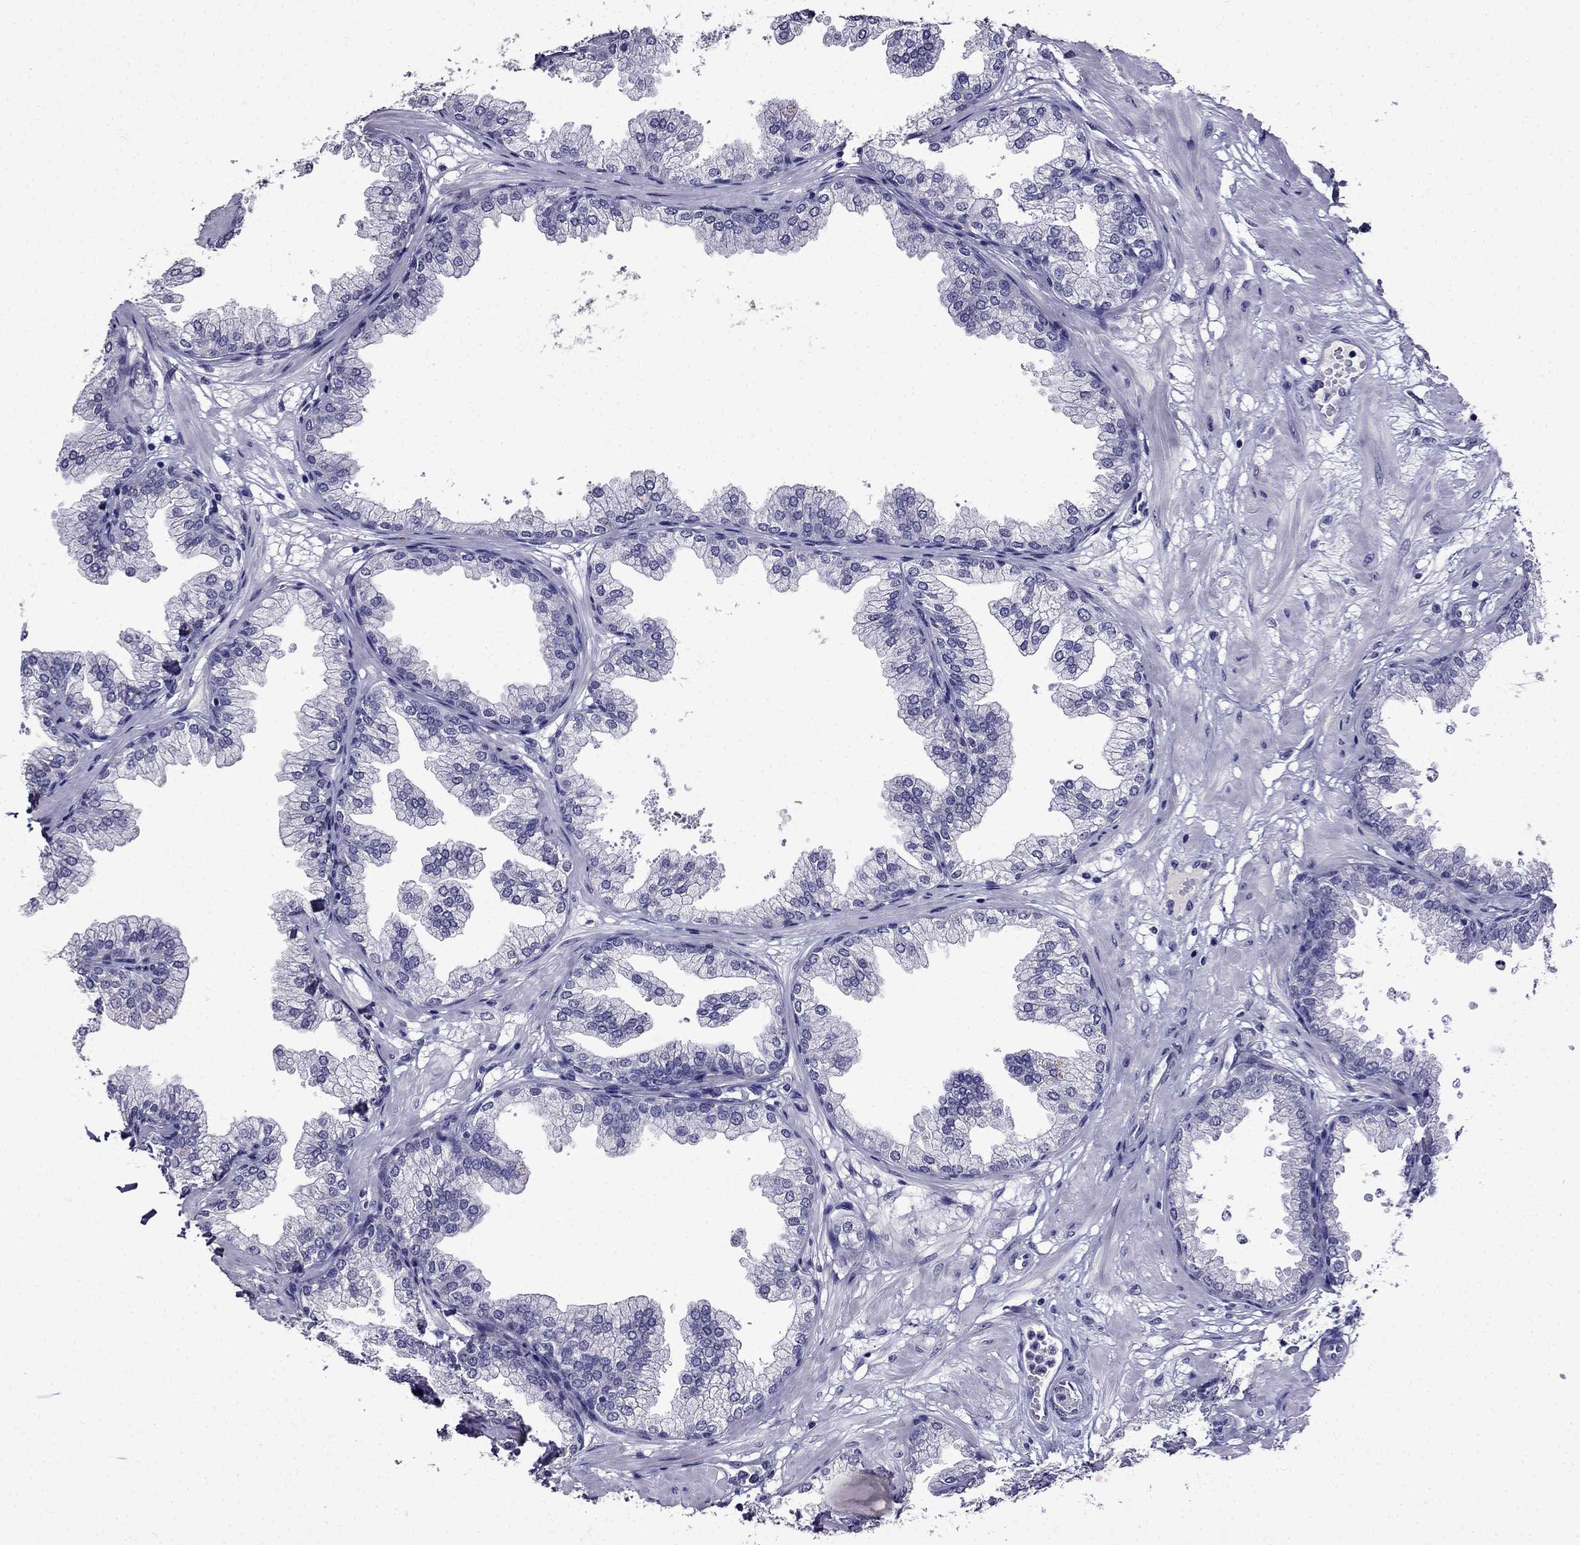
{"staining": {"intensity": "negative", "quantity": "none", "location": "none"}, "tissue": "prostate", "cell_type": "Glandular cells", "image_type": "normal", "snomed": [{"axis": "morphology", "description": "Normal tissue, NOS"}, {"axis": "topography", "description": "Prostate"}], "caption": "There is no significant expression in glandular cells of prostate. The staining was performed using DAB (3,3'-diaminobenzidine) to visualize the protein expression in brown, while the nuclei were stained in blue with hematoxylin (Magnification: 20x).", "gene": "DNAH17", "patient": {"sex": "male", "age": 37}}